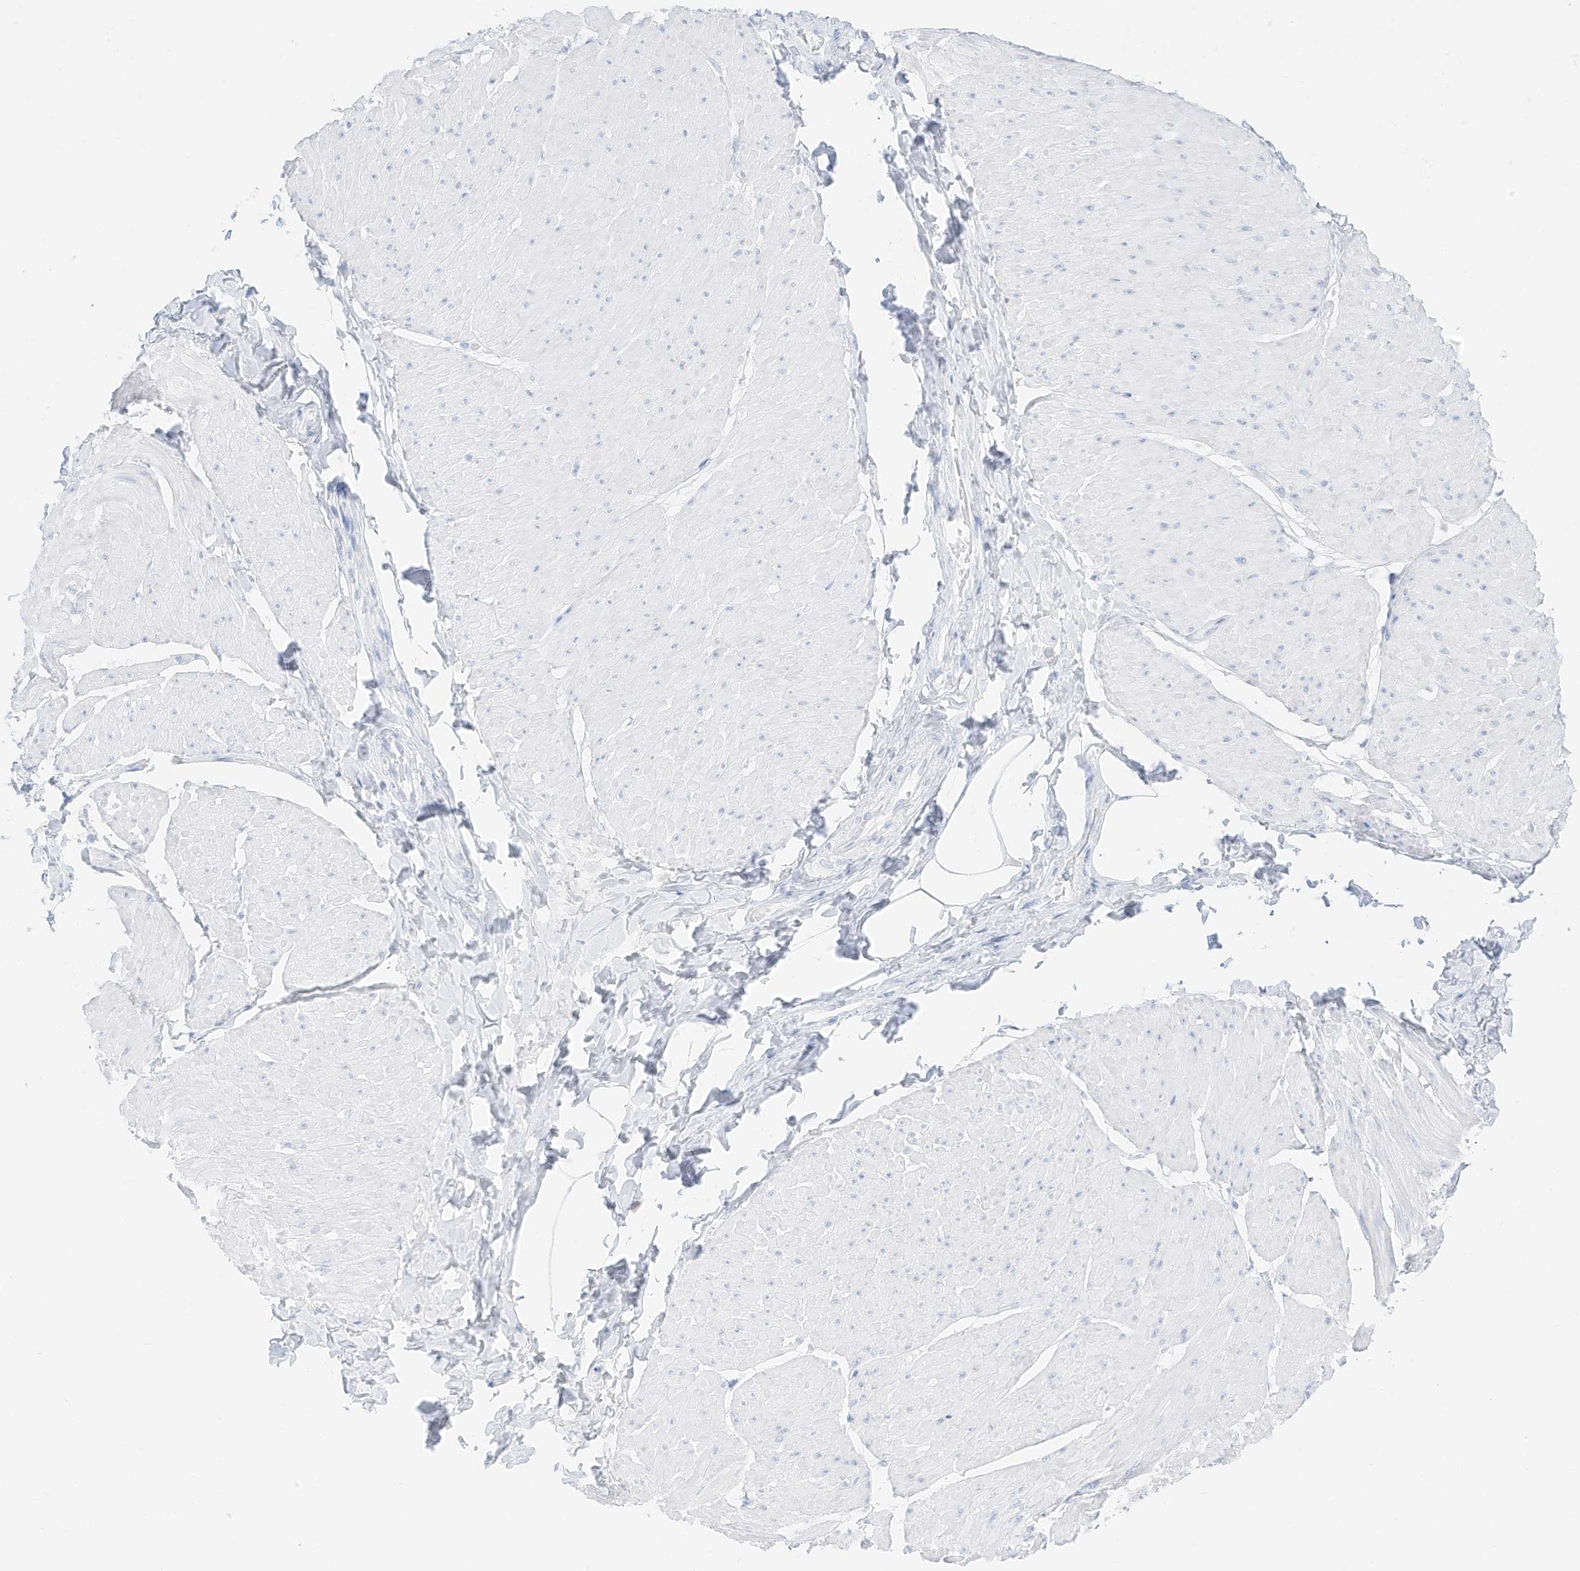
{"staining": {"intensity": "negative", "quantity": "none", "location": "none"}, "tissue": "smooth muscle", "cell_type": "Smooth muscle cells", "image_type": "normal", "snomed": [{"axis": "morphology", "description": "Urothelial carcinoma, High grade"}, {"axis": "topography", "description": "Urinary bladder"}], "caption": "High power microscopy photomicrograph of an IHC micrograph of unremarkable smooth muscle, revealing no significant expression in smooth muscle cells.", "gene": "SLC22A13", "patient": {"sex": "male", "age": 46}}